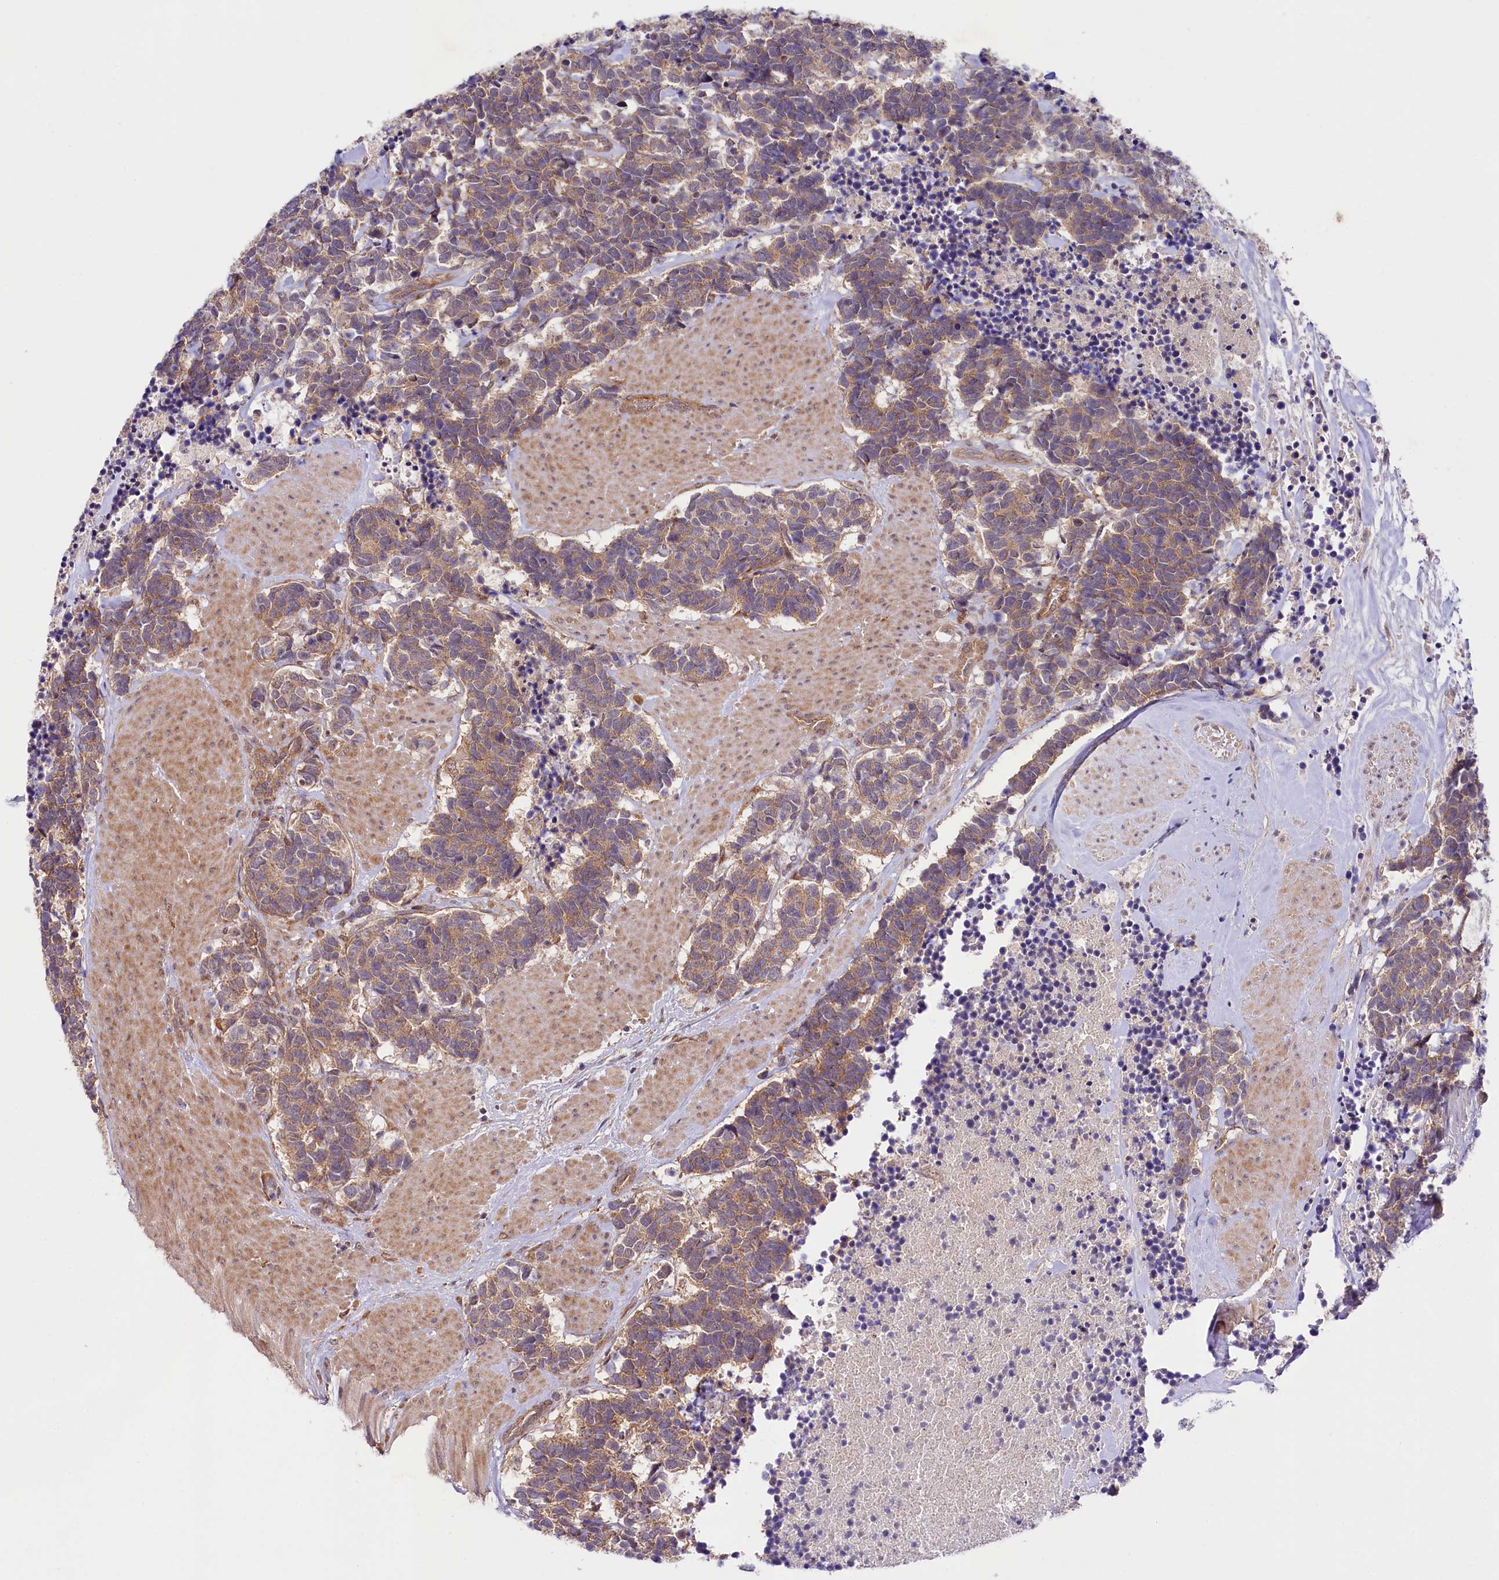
{"staining": {"intensity": "moderate", "quantity": "25%-75%", "location": "cytoplasmic/membranous"}, "tissue": "carcinoid", "cell_type": "Tumor cells", "image_type": "cancer", "snomed": [{"axis": "morphology", "description": "Carcinoma, NOS"}, {"axis": "morphology", "description": "Carcinoid, malignant, NOS"}, {"axis": "topography", "description": "Urinary bladder"}], "caption": "Carcinoid (malignant) stained with DAB (3,3'-diaminobenzidine) IHC reveals medium levels of moderate cytoplasmic/membranous staining in approximately 25%-75% of tumor cells. (DAB (3,3'-diaminobenzidine) IHC with brightfield microscopy, high magnification).", "gene": "PHLDB1", "patient": {"sex": "male", "age": 57}}